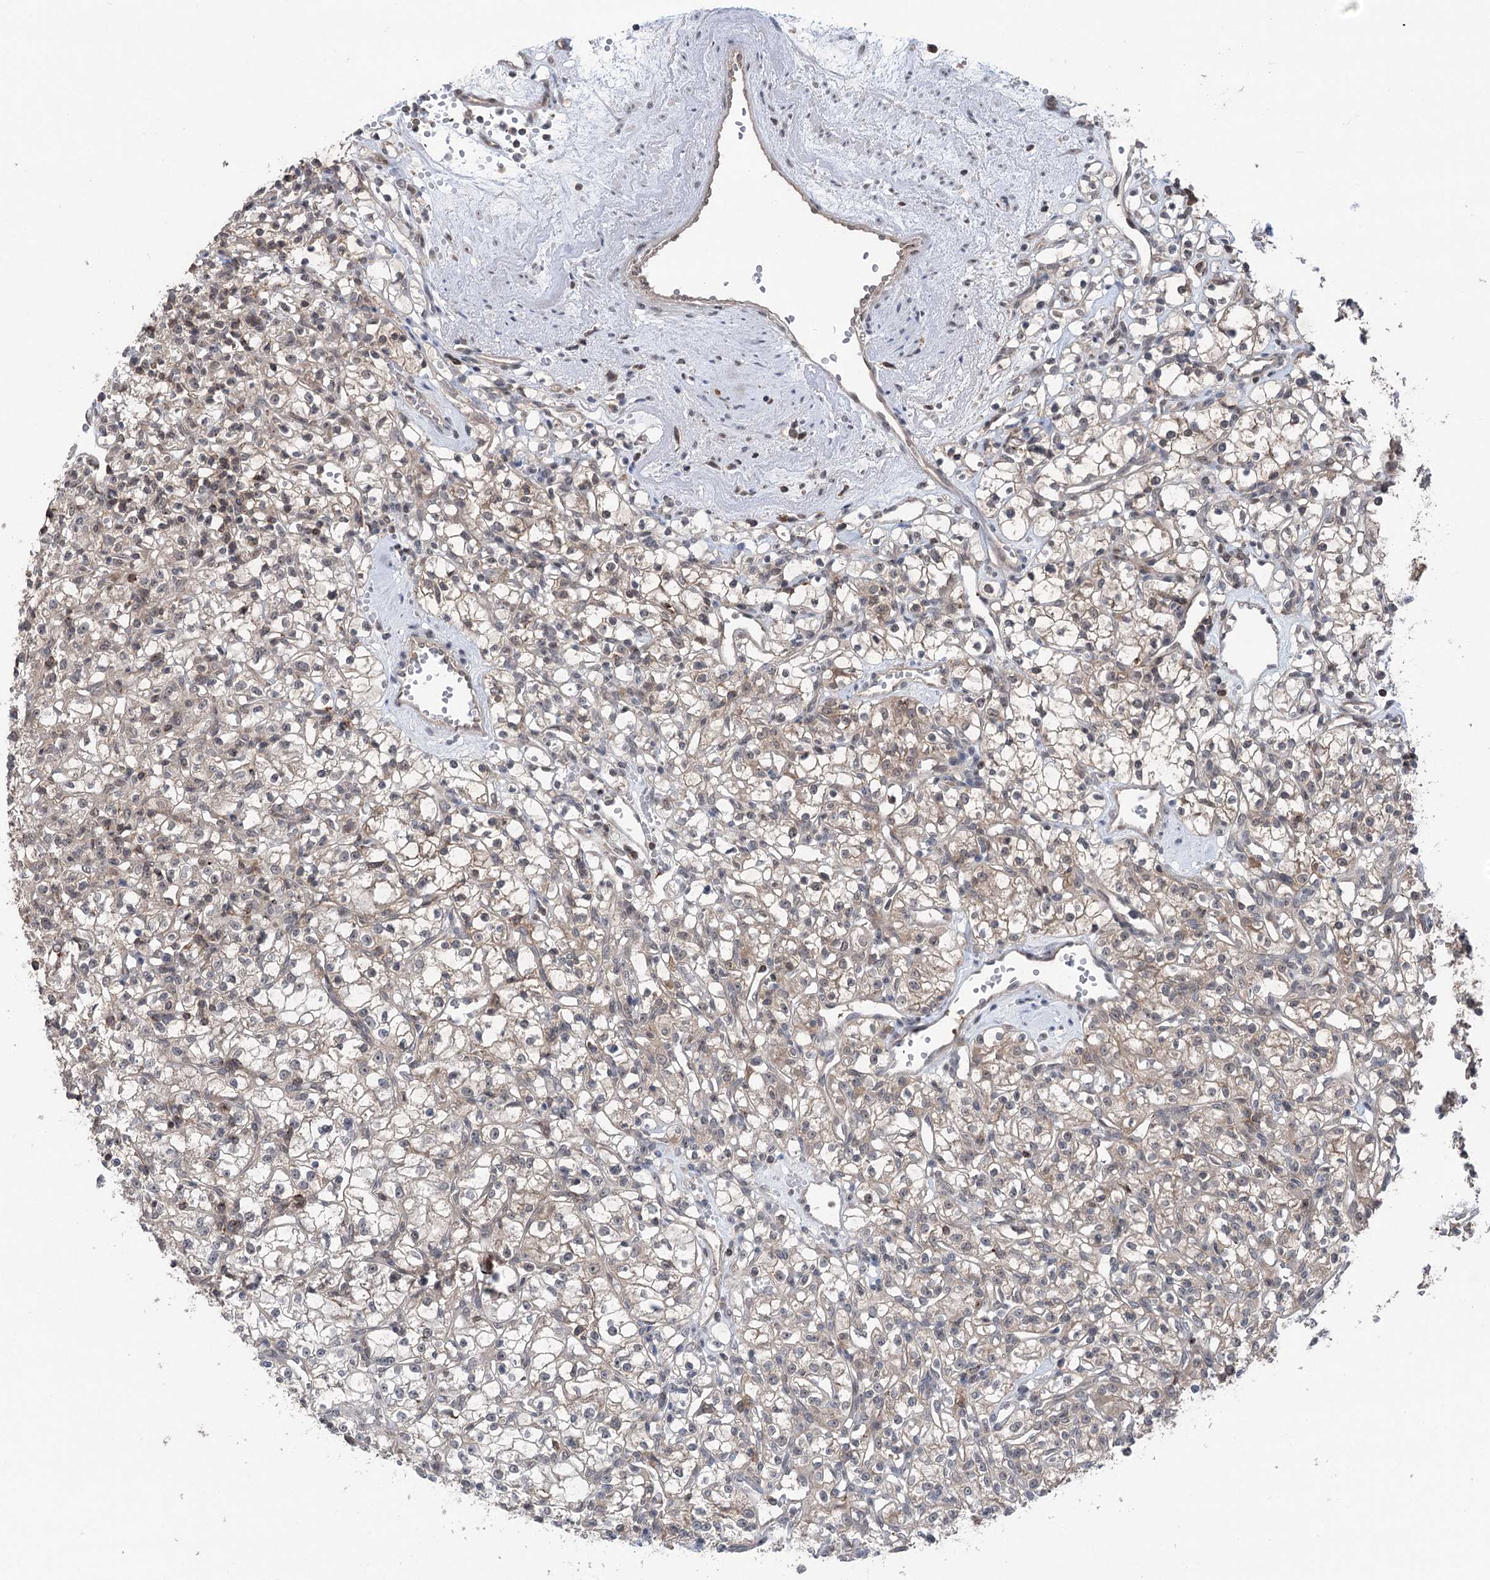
{"staining": {"intensity": "weak", "quantity": "<25%", "location": "nuclear"}, "tissue": "renal cancer", "cell_type": "Tumor cells", "image_type": "cancer", "snomed": [{"axis": "morphology", "description": "Adenocarcinoma, NOS"}, {"axis": "topography", "description": "Kidney"}], "caption": "This is a photomicrograph of immunohistochemistry (IHC) staining of renal cancer, which shows no staining in tumor cells. (DAB (3,3'-diaminobenzidine) immunohistochemistry with hematoxylin counter stain).", "gene": "CCSER2", "patient": {"sex": "female", "age": 59}}